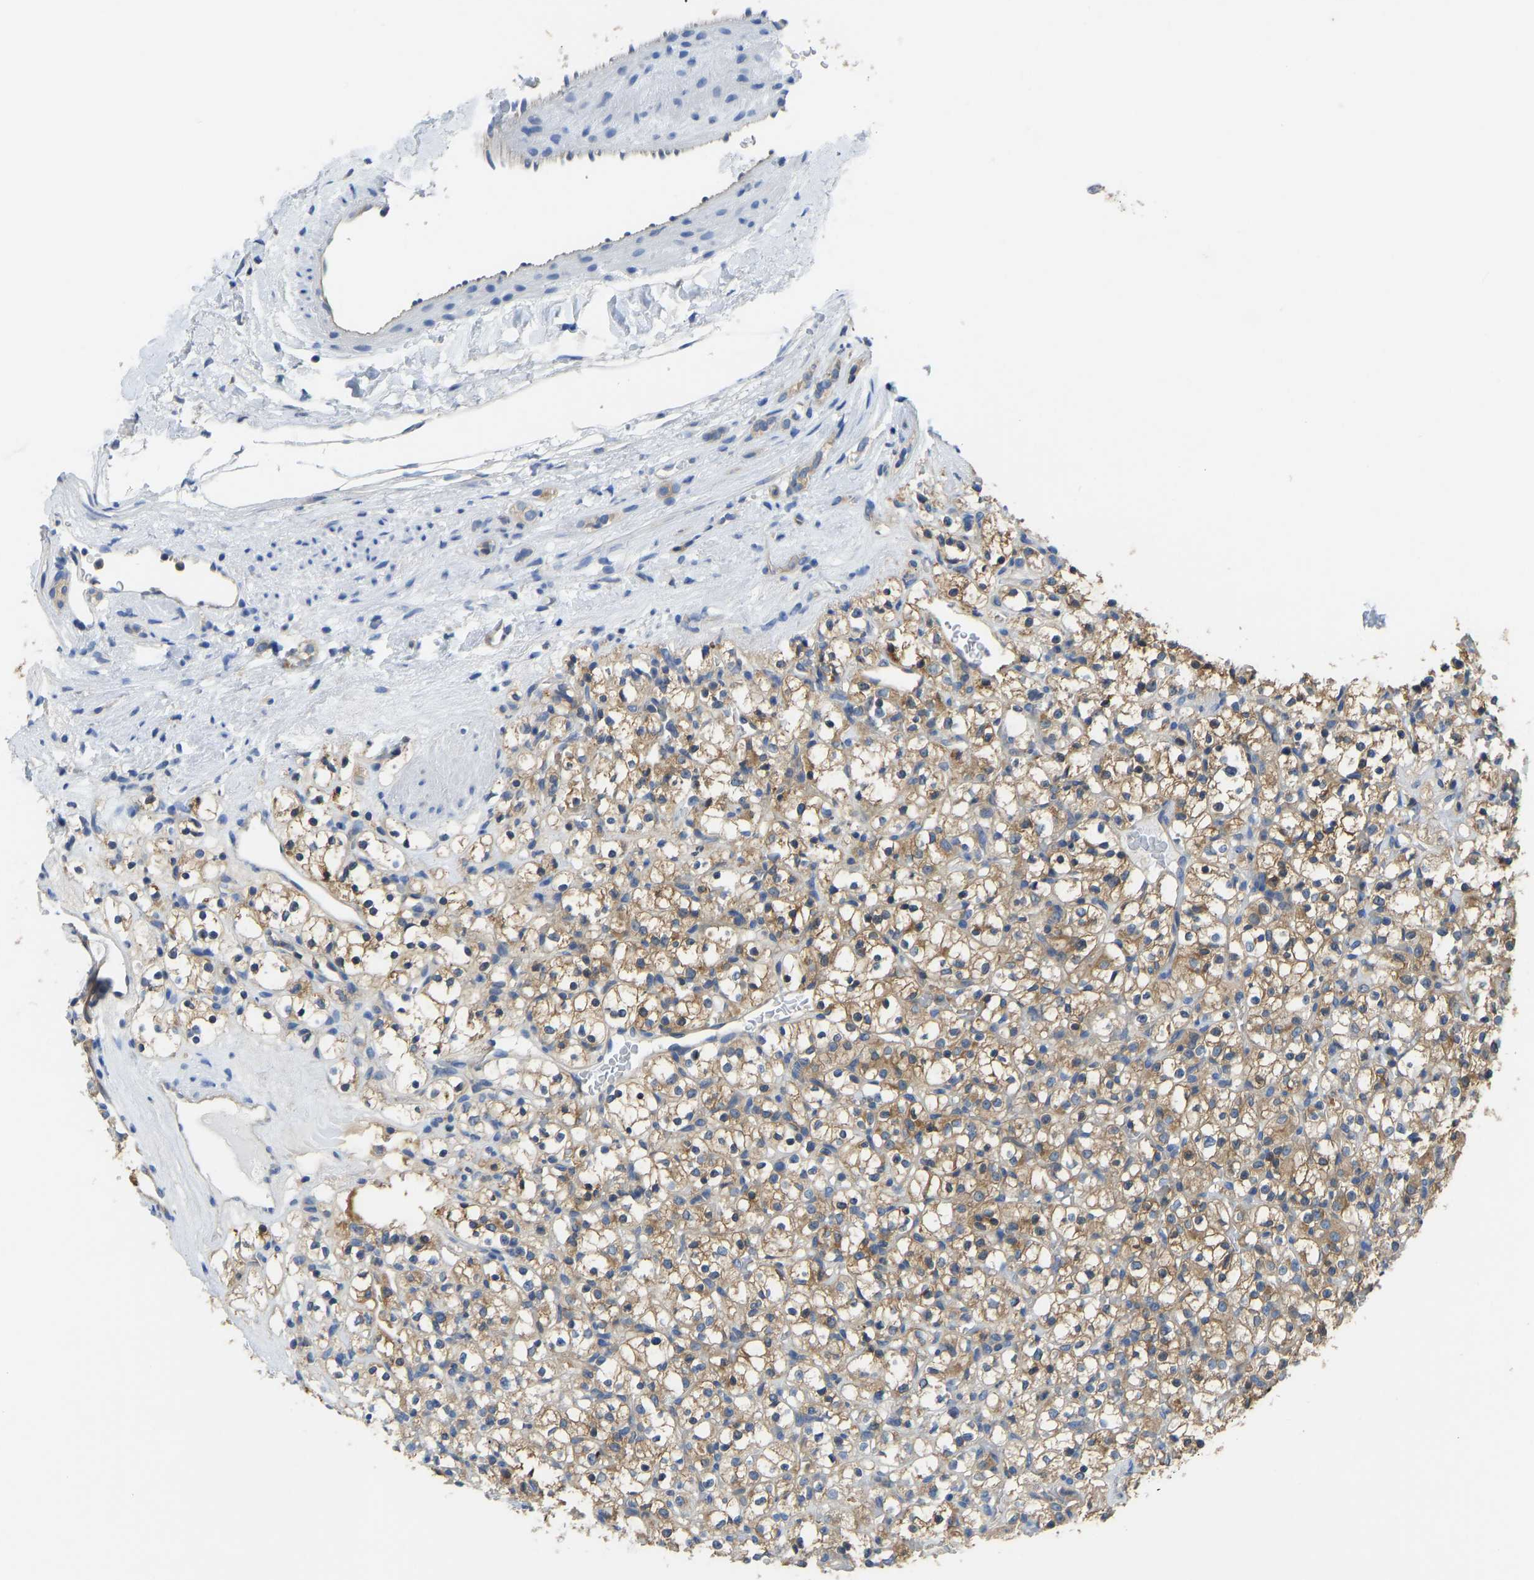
{"staining": {"intensity": "moderate", "quantity": ">75%", "location": "cytoplasmic/membranous"}, "tissue": "renal cancer", "cell_type": "Tumor cells", "image_type": "cancer", "snomed": [{"axis": "morphology", "description": "Normal tissue, NOS"}, {"axis": "morphology", "description": "Adenocarcinoma, NOS"}, {"axis": "topography", "description": "Kidney"}], "caption": "The immunohistochemical stain shows moderate cytoplasmic/membranous positivity in tumor cells of renal cancer (adenocarcinoma) tissue.", "gene": "PPP3CA", "patient": {"sex": "female", "age": 72}}